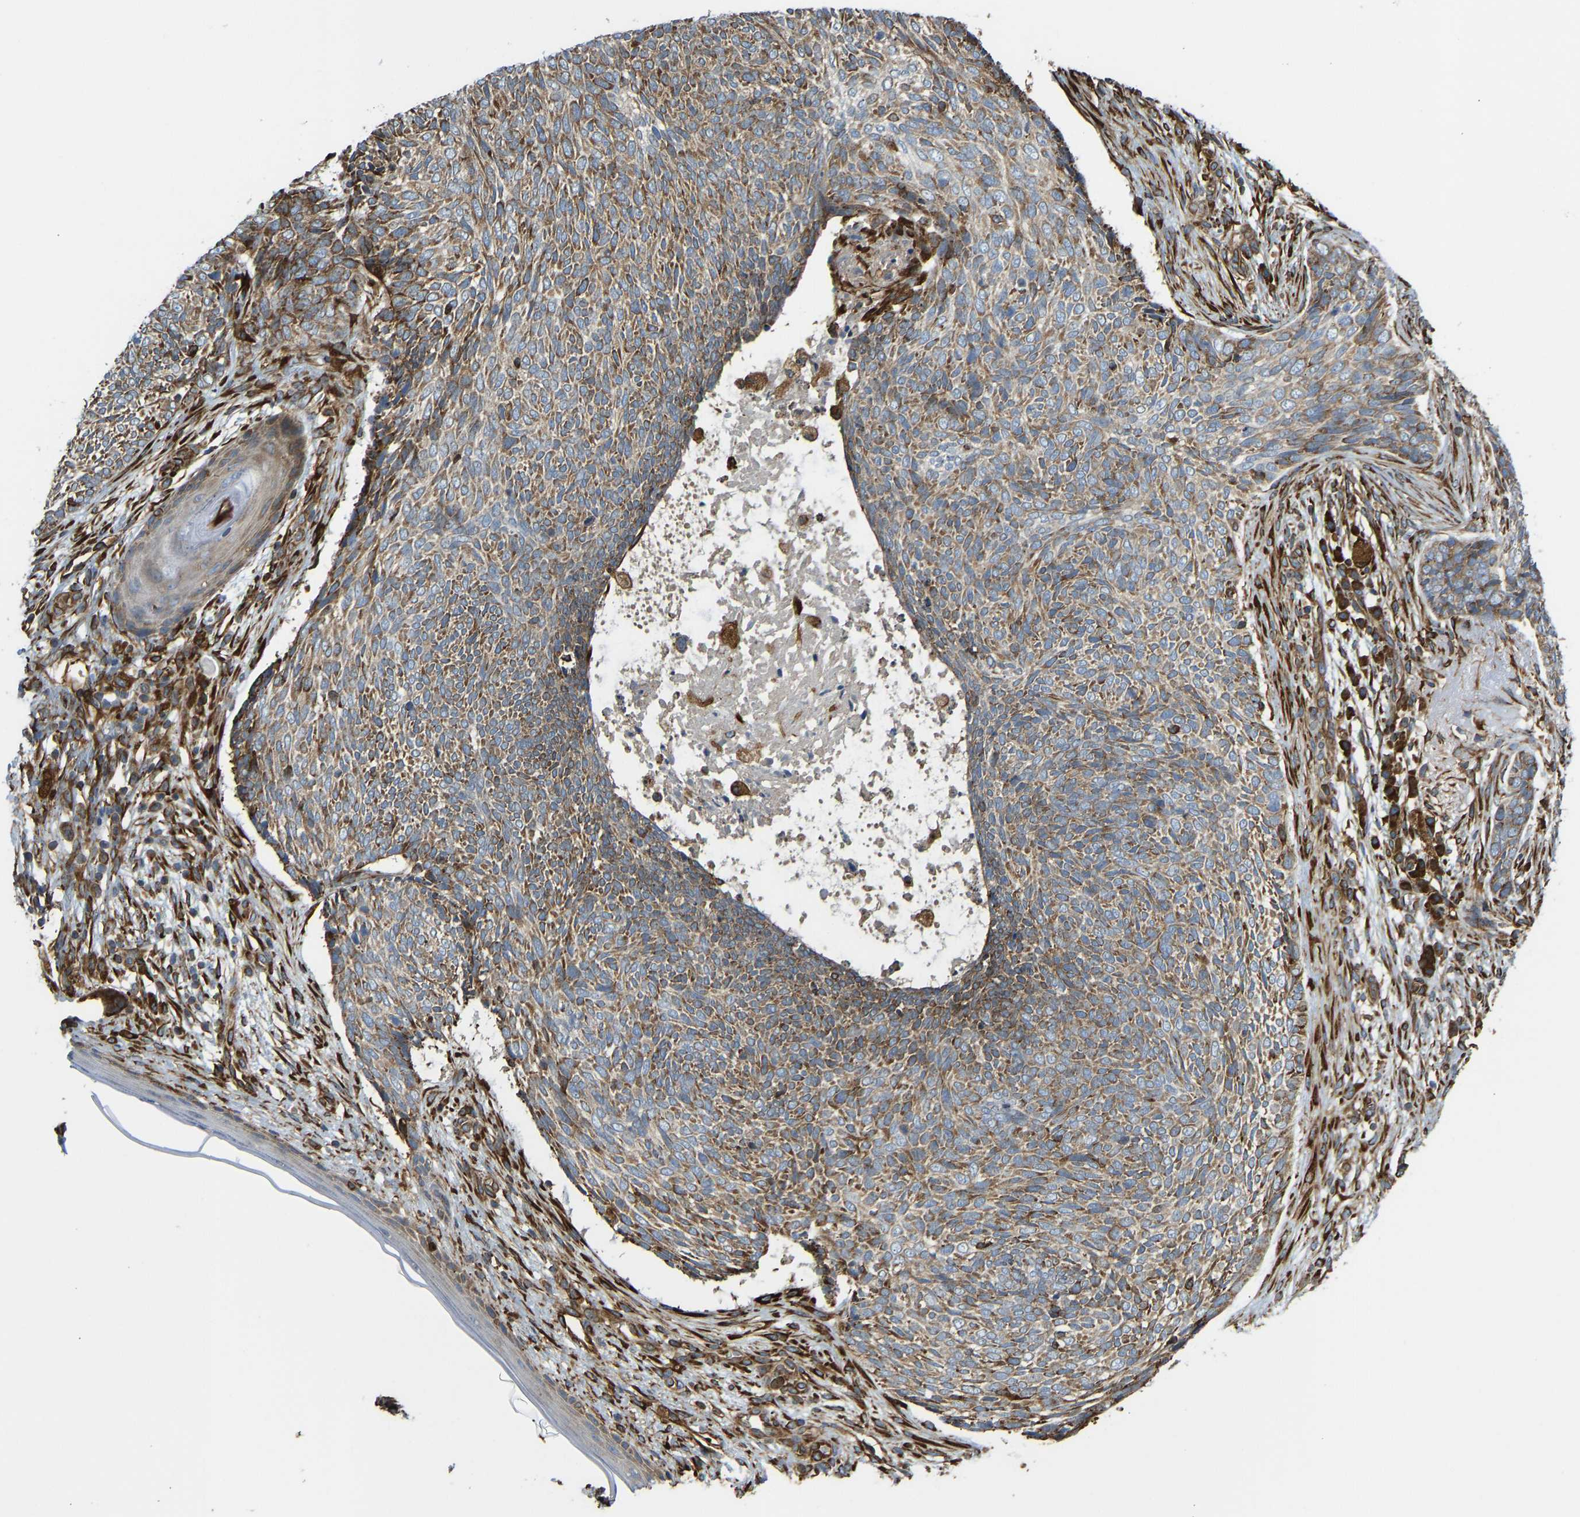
{"staining": {"intensity": "moderate", "quantity": ">75%", "location": "cytoplasmic/membranous"}, "tissue": "skin cancer", "cell_type": "Tumor cells", "image_type": "cancer", "snomed": [{"axis": "morphology", "description": "Basal cell carcinoma"}, {"axis": "topography", "description": "Skin"}], "caption": "Human skin cancer (basal cell carcinoma) stained with a brown dye exhibits moderate cytoplasmic/membranous positive expression in approximately >75% of tumor cells.", "gene": "BEX3", "patient": {"sex": "female", "age": 84}}